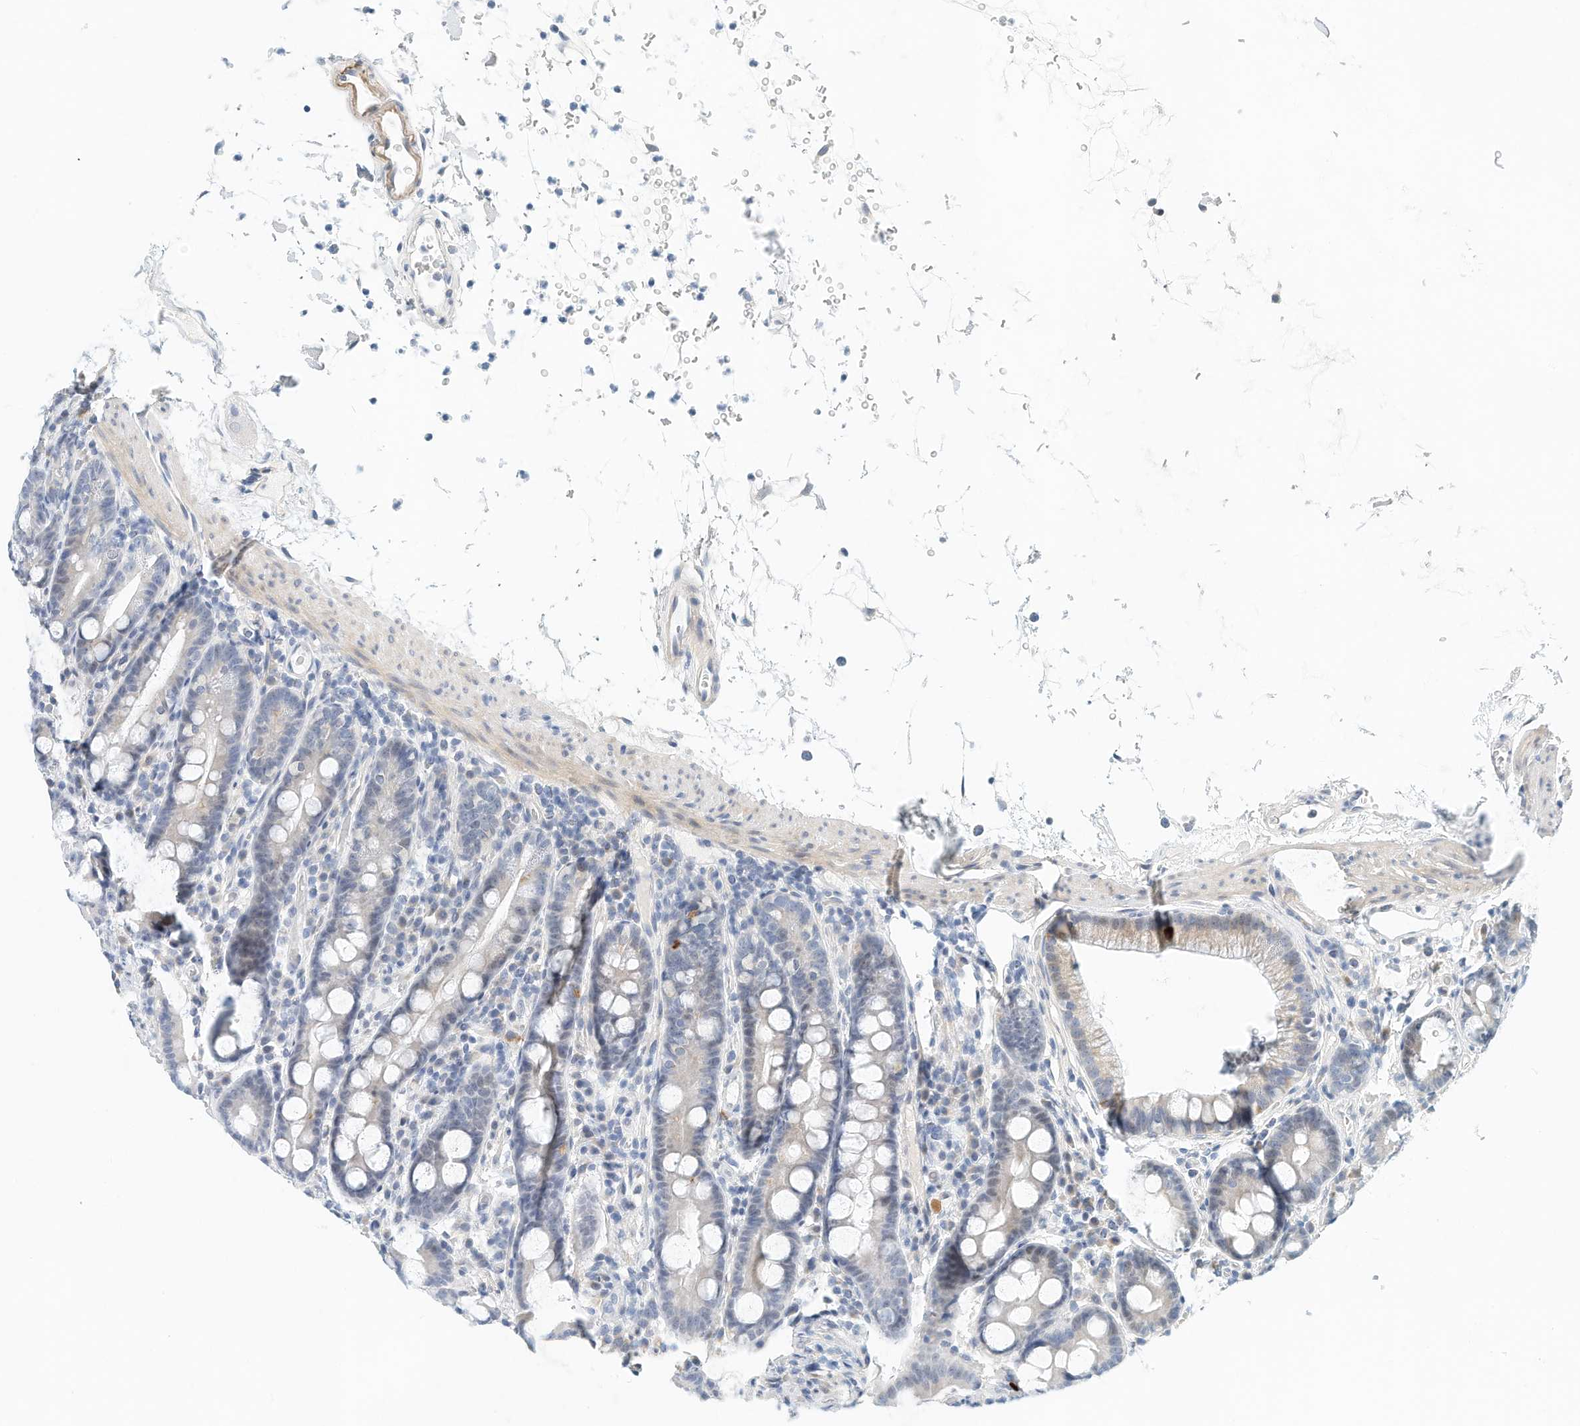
{"staining": {"intensity": "negative", "quantity": "none", "location": "none"}, "tissue": "duodenum", "cell_type": "Glandular cells", "image_type": "normal", "snomed": [{"axis": "morphology", "description": "Normal tissue, NOS"}, {"axis": "topography", "description": "Duodenum"}], "caption": "An IHC photomicrograph of normal duodenum is shown. There is no staining in glandular cells of duodenum.", "gene": "ARHGAP28", "patient": {"sex": "male", "age": 54}}